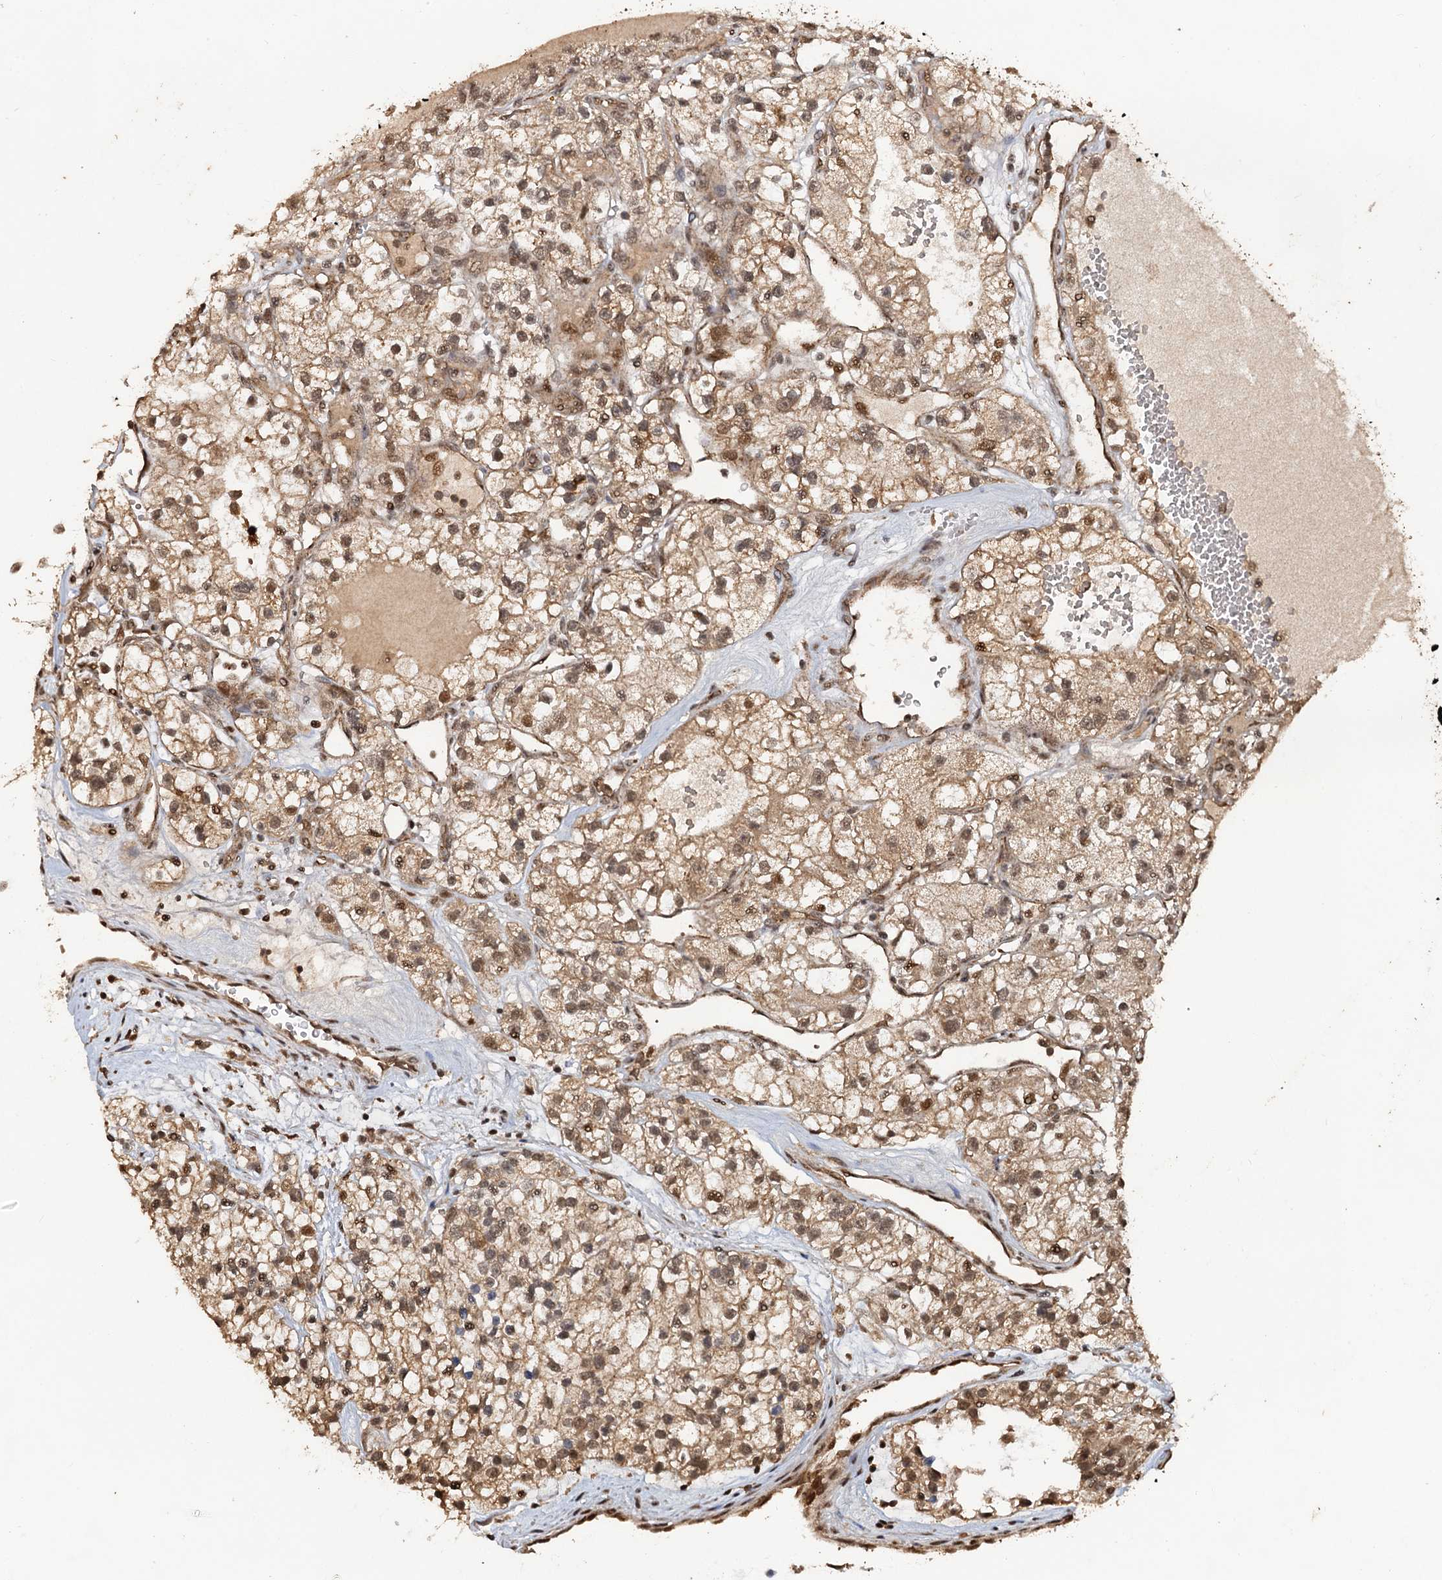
{"staining": {"intensity": "moderate", "quantity": ">75%", "location": "cytoplasmic/membranous,nuclear"}, "tissue": "renal cancer", "cell_type": "Tumor cells", "image_type": "cancer", "snomed": [{"axis": "morphology", "description": "Adenocarcinoma, NOS"}, {"axis": "topography", "description": "Kidney"}], "caption": "Protein expression analysis of renal adenocarcinoma reveals moderate cytoplasmic/membranous and nuclear positivity in approximately >75% of tumor cells. (Brightfield microscopy of DAB IHC at high magnification).", "gene": "REP15", "patient": {"sex": "female", "age": 57}}